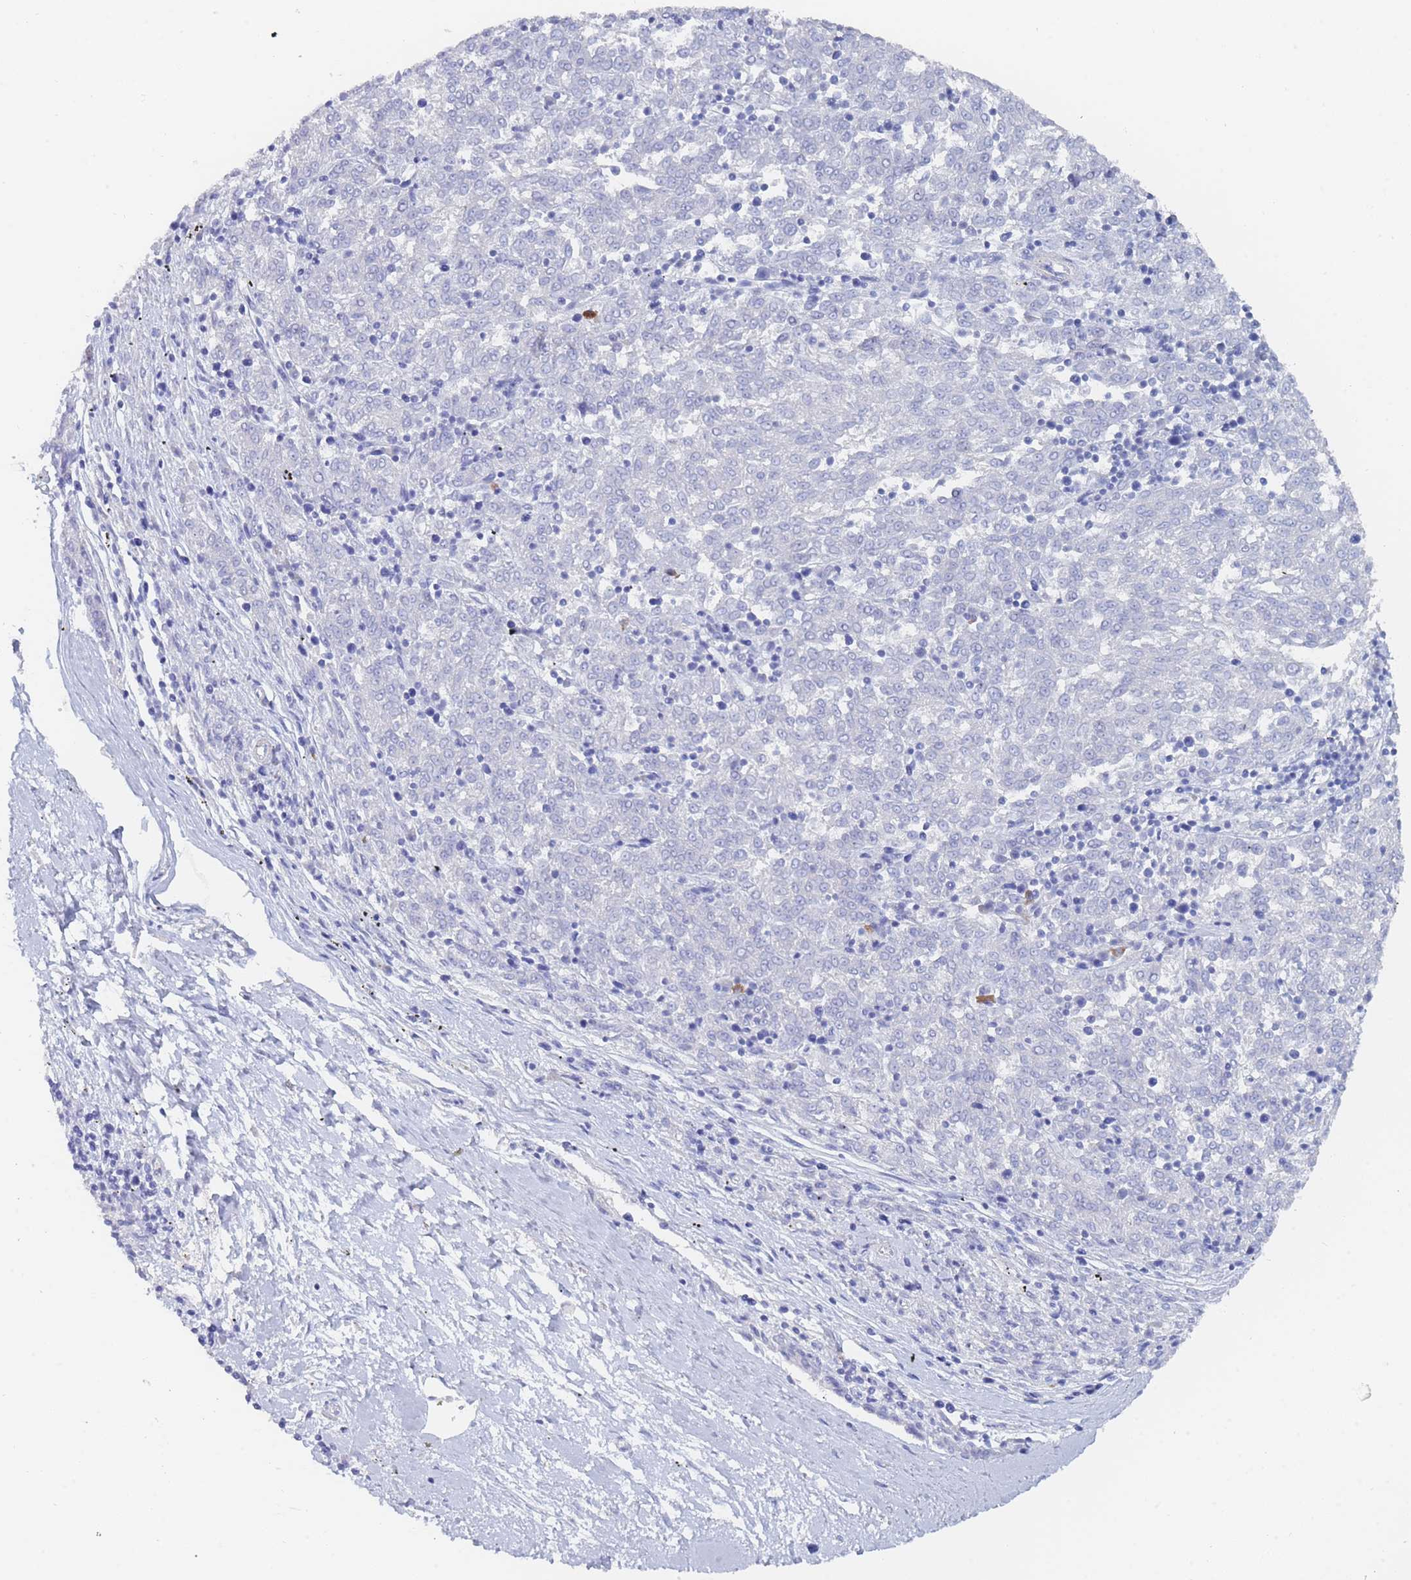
{"staining": {"intensity": "negative", "quantity": "none", "location": "none"}, "tissue": "melanoma", "cell_type": "Tumor cells", "image_type": "cancer", "snomed": [{"axis": "morphology", "description": "Malignant melanoma, NOS"}, {"axis": "topography", "description": "Skin"}], "caption": "The immunohistochemistry histopathology image has no significant positivity in tumor cells of melanoma tissue. Brightfield microscopy of immunohistochemistry stained with DAB (brown) and hematoxylin (blue), captured at high magnification.", "gene": "SLC25A35", "patient": {"sex": "female", "age": 72}}